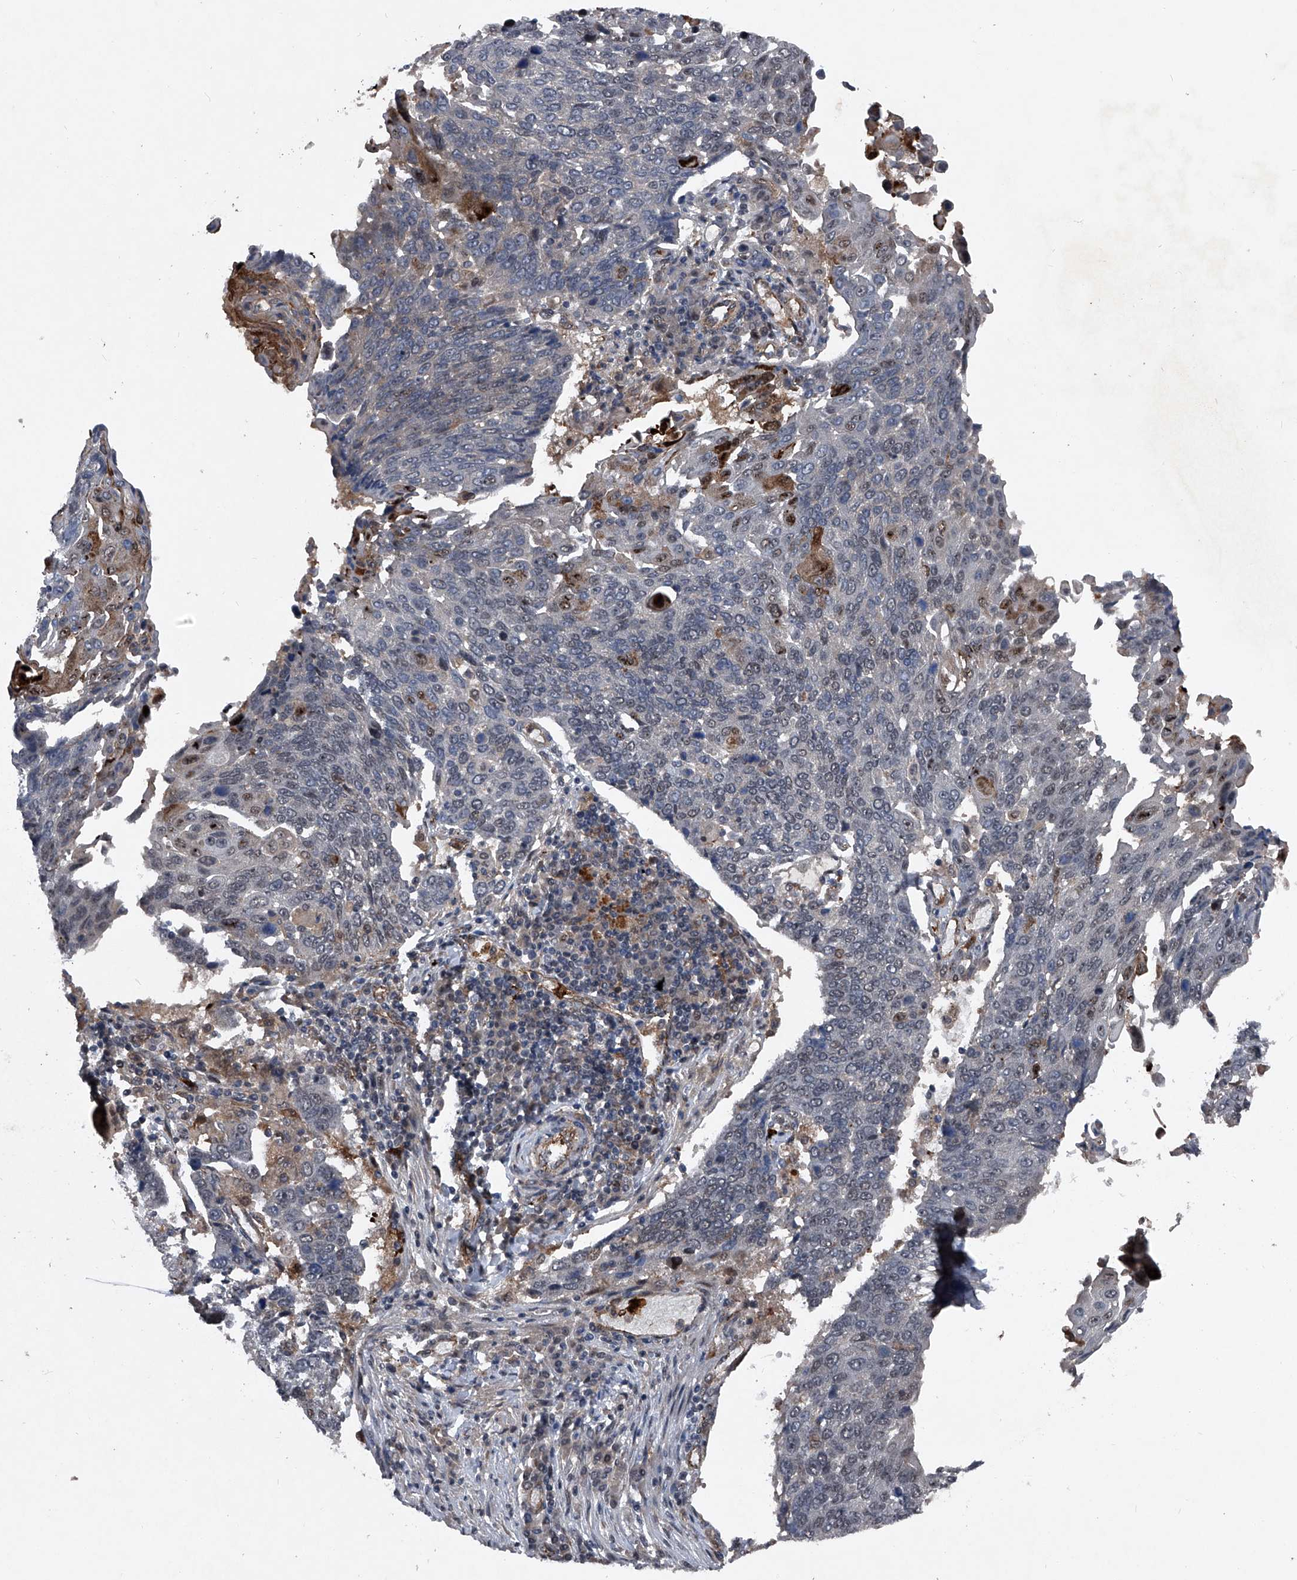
{"staining": {"intensity": "moderate", "quantity": "<25%", "location": "cytoplasmic/membranous,nuclear"}, "tissue": "lung cancer", "cell_type": "Tumor cells", "image_type": "cancer", "snomed": [{"axis": "morphology", "description": "Squamous cell carcinoma, NOS"}, {"axis": "topography", "description": "Lung"}], "caption": "Immunohistochemistry histopathology image of lung squamous cell carcinoma stained for a protein (brown), which shows low levels of moderate cytoplasmic/membranous and nuclear staining in about <25% of tumor cells.", "gene": "MAPKAP1", "patient": {"sex": "male", "age": 66}}